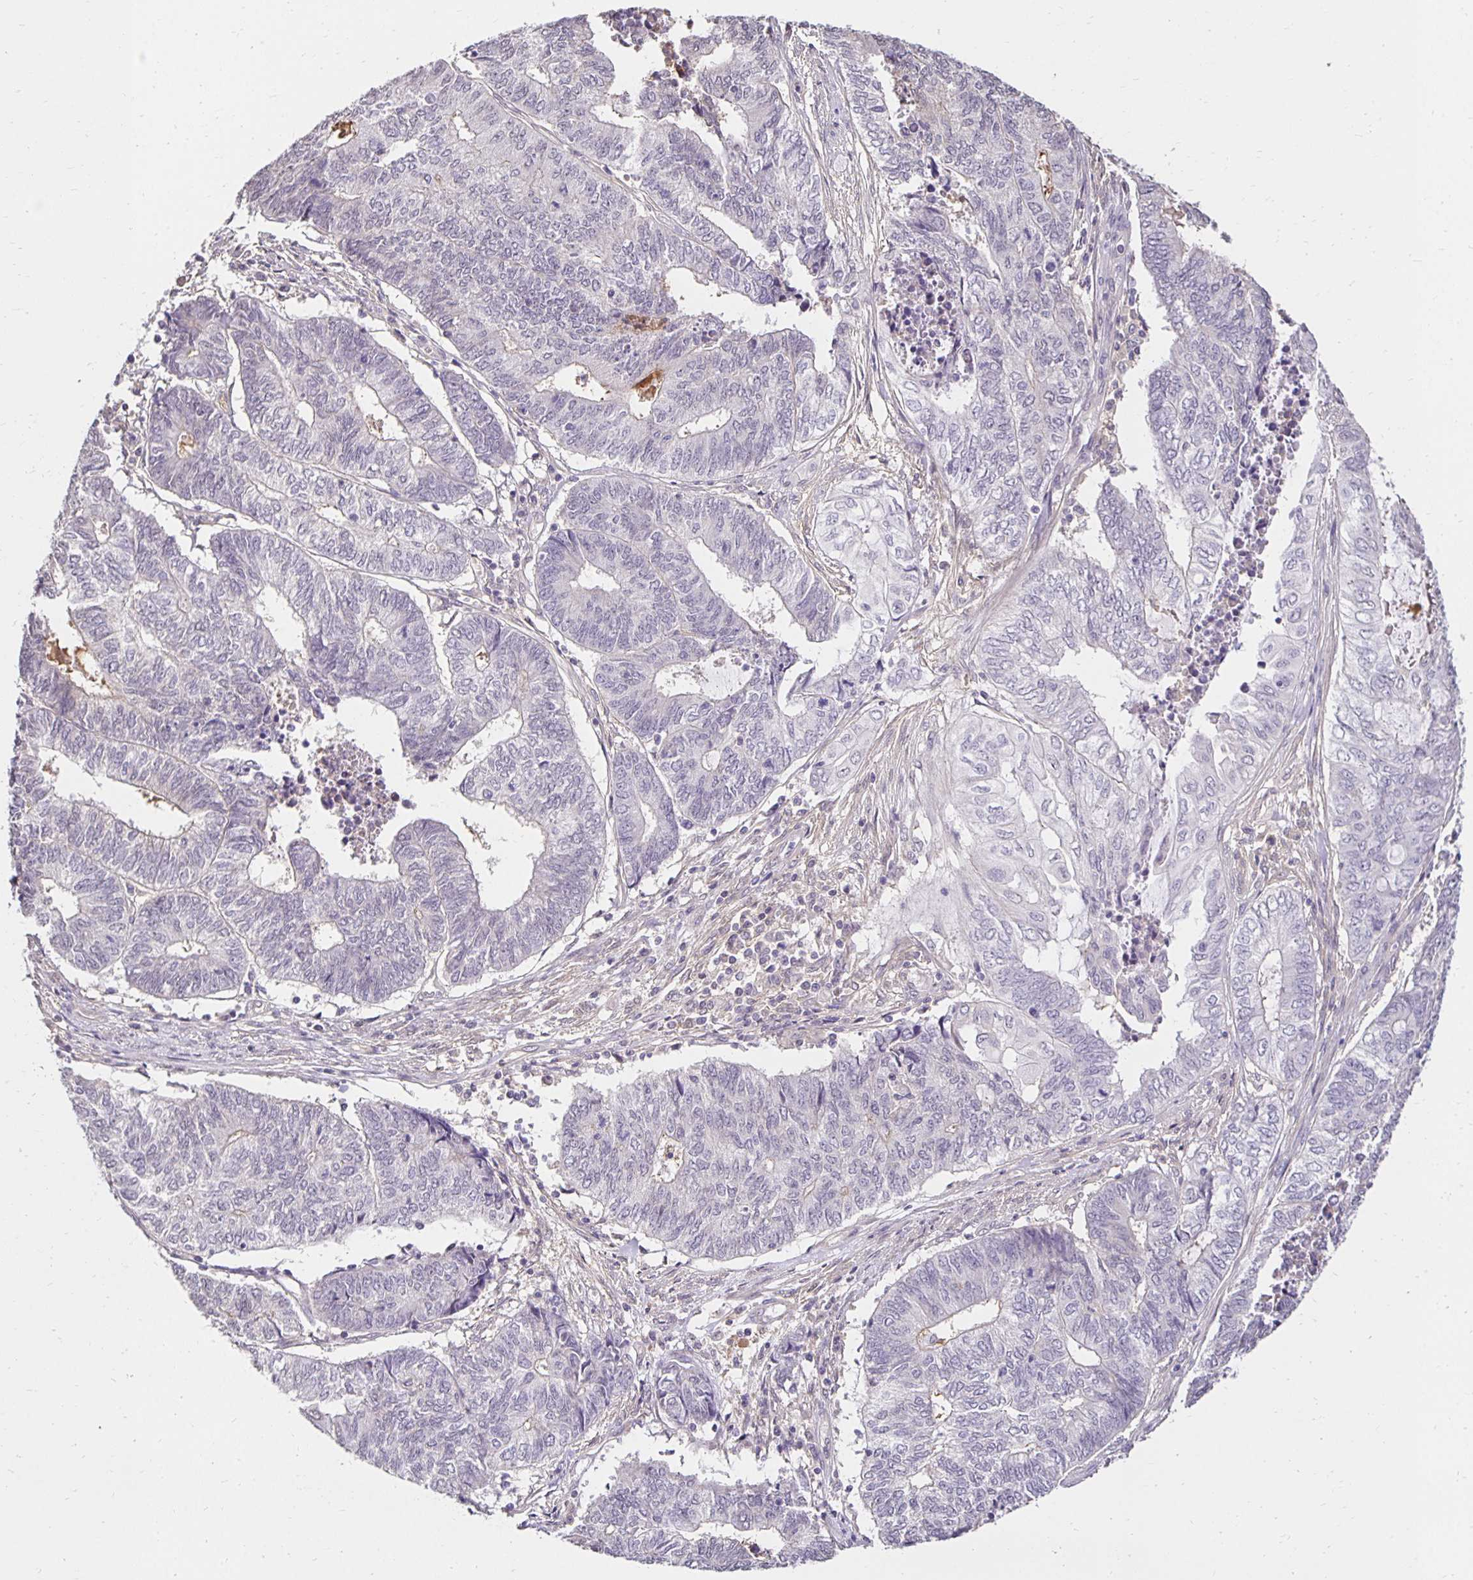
{"staining": {"intensity": "negative", "quantity": "none", "location": "none"}, "tissue": "endometrial cancer", "cell_type": "Tumor cells", "image_type": "cancer", "snomed": [{"axis": "morphology", "description": "Adenocarcinoma, NOS"}, {"axis": "topography", "description": "Uterus"}, {"axis": "topography", "description": "Endometrium"}], "caption": "Endometrial adenocarcinoma was stained to show a protein in brown. There is no significant positivity in tumor cells.", "gene": "PNPLA3", "patient": {"sex": "female", "age": 70}}